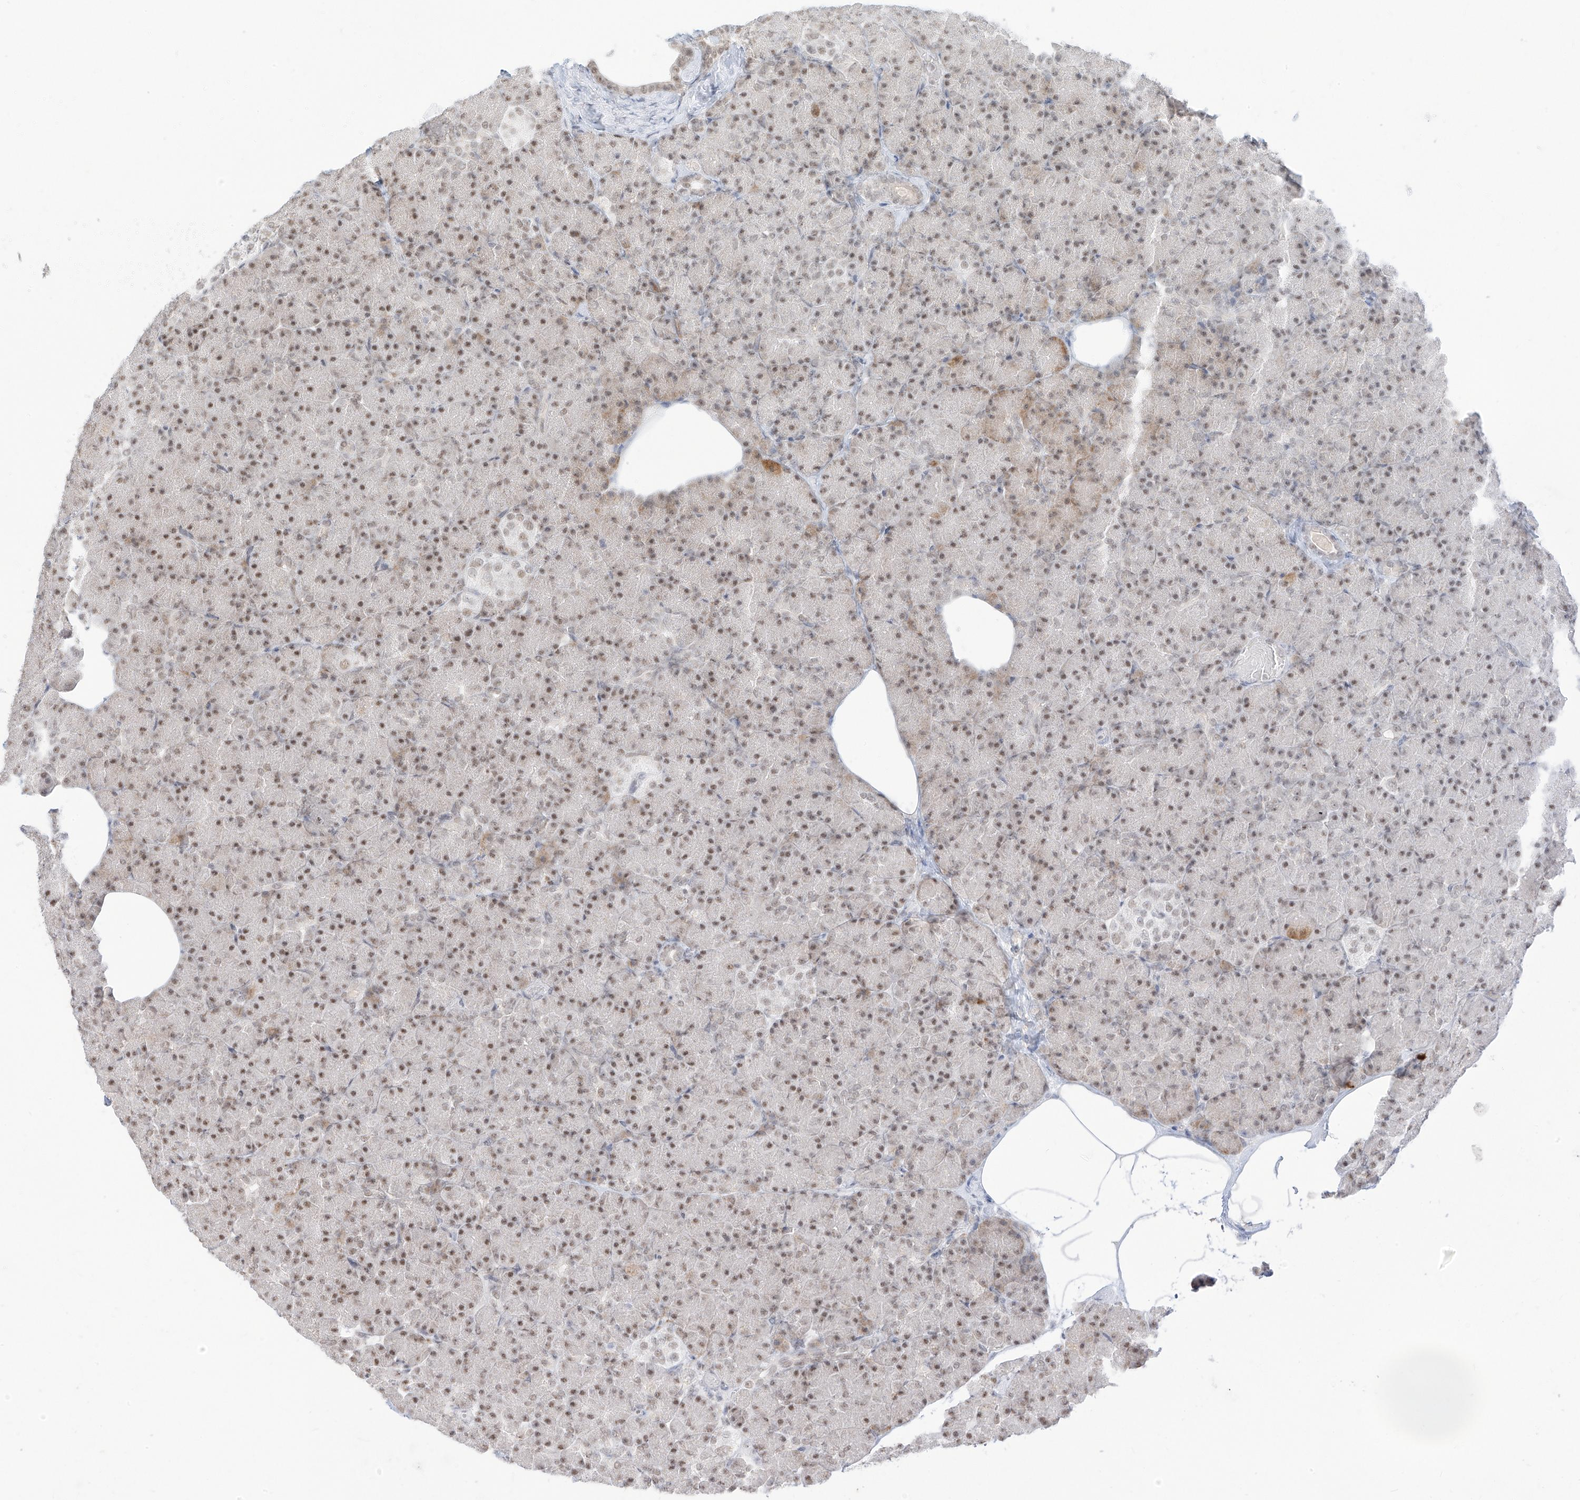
{"staining": {"intensity": "moderate", "quantity": ">75%", "location": "cytoplasmic/membranous,nuclear"}, "tissue": "pancreas", "cell_type": "Exocrine glandular cells", "image_type": "normal", "snomed": [{"axis": "morphology", "description": "Normal tissue, NOS"}, {"axis": "topography", "description": "Pancreas"}], "caption": "Exocrine glandular cells display medium levels of moderate cytoplasmic/membranous,nuclear expression in about >75% of cells in normal pancreas. The staining was performed using DAB (3,3'-diaminobenzidine), with brown indicating positive protein expression. Nuclei are stained blue with hematoxylin.", "gene": "SUPT5H", "patient": {"sex": "female", "age": 43}}